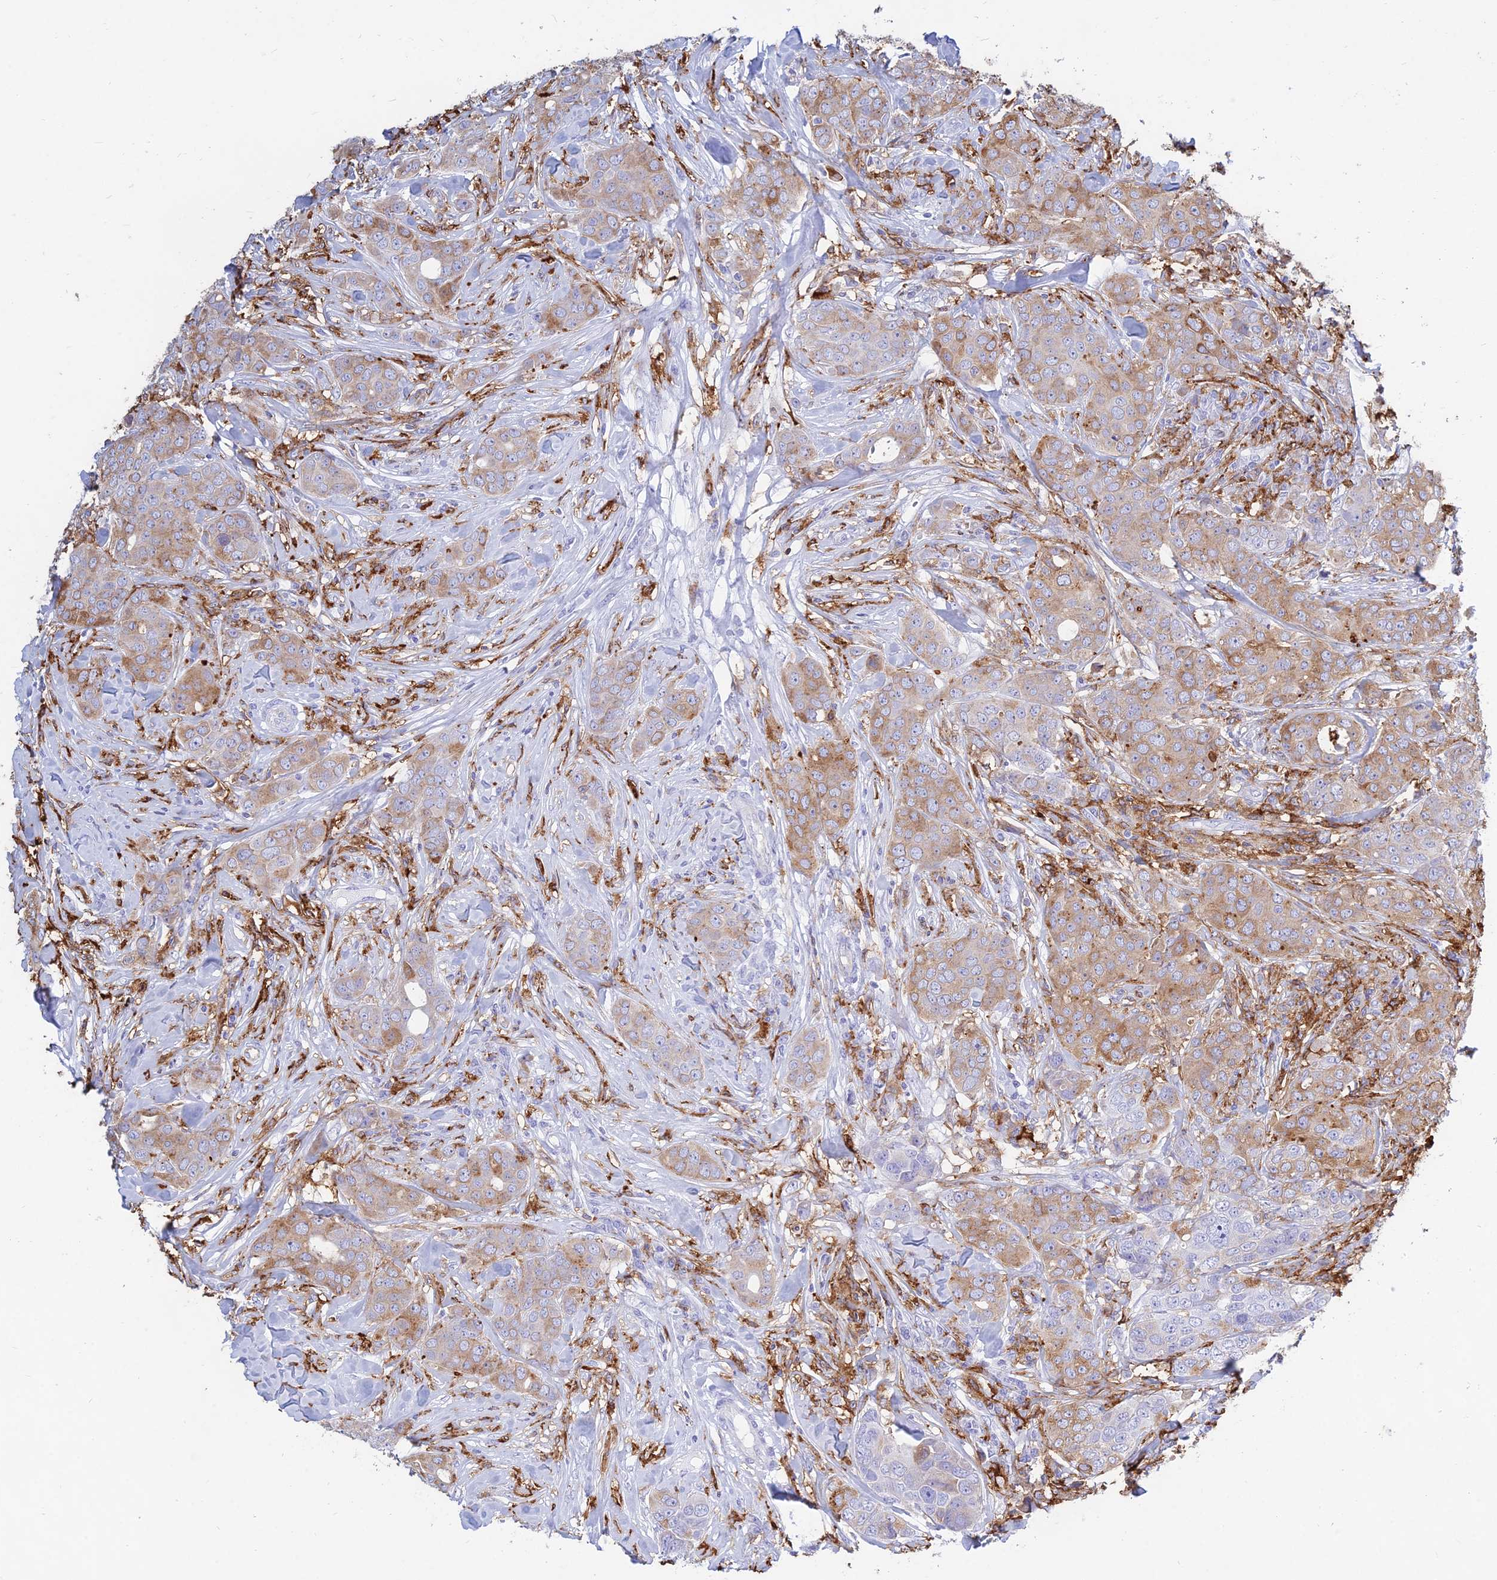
{"staining": {"intensity": "moderate", "quantity": "25%-75%", "location": "cytoplasmic/membranous"}, "tissue": "breast cancer", "cell_type": "Tumor cells", "image_type": "cancer", "snomed": [{"axis": "morphology", "description": "Duct carcinoma"}, {"axis": "topography", "description": "Breast"}], "caption": "IHC histopathology image of breast cancer stained for a protein (brown), which shows medium levels of moderate cytoplasmic/membranous expression in approximately 25%-75% of tumor cells.", "gene": "HLA-DRB1", "patient": {"sex": "female", "age": 43}}